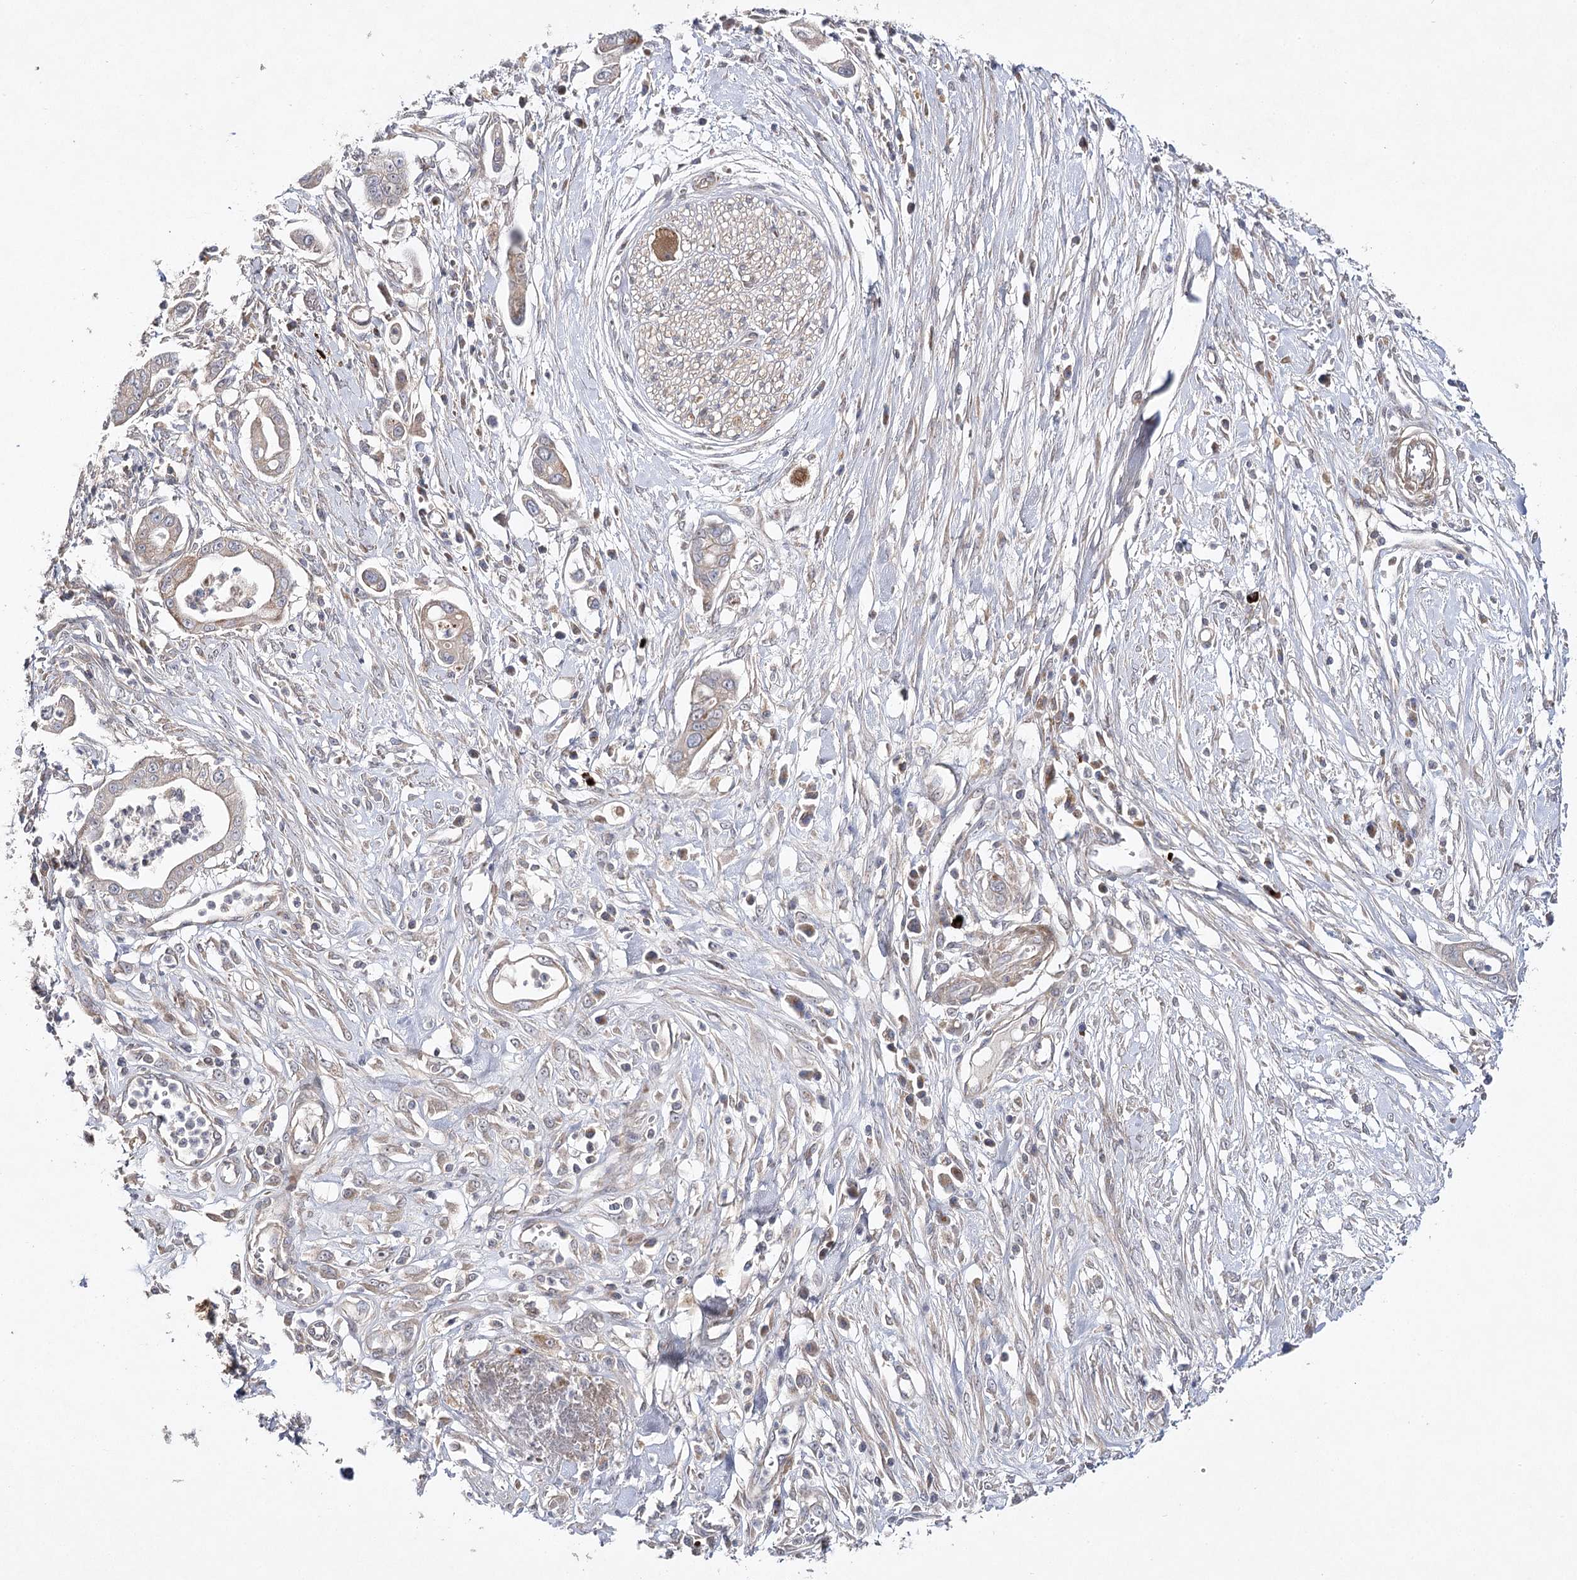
{"staining": {"intensity": "negative", "quantity": "none", "location": "none"}, "tissue": "pancreatic cancer", "cell_type": "Tumor cells", "image_type": "cancer", "snomed": [{"axis": "morphology", "description": "Adenocarcinoma, NOS"}, {"axis": "topography", "description": "Pancreas"}], "caption": "A high-resolution micrograph shows immunohistochemistry (IHC) staining of pancreatic cancer (adenocarcinoma), which shows no significant expression in tumor cells.", "gene": "OBSL1", "patient": {"sex": "male", "age": 68}}